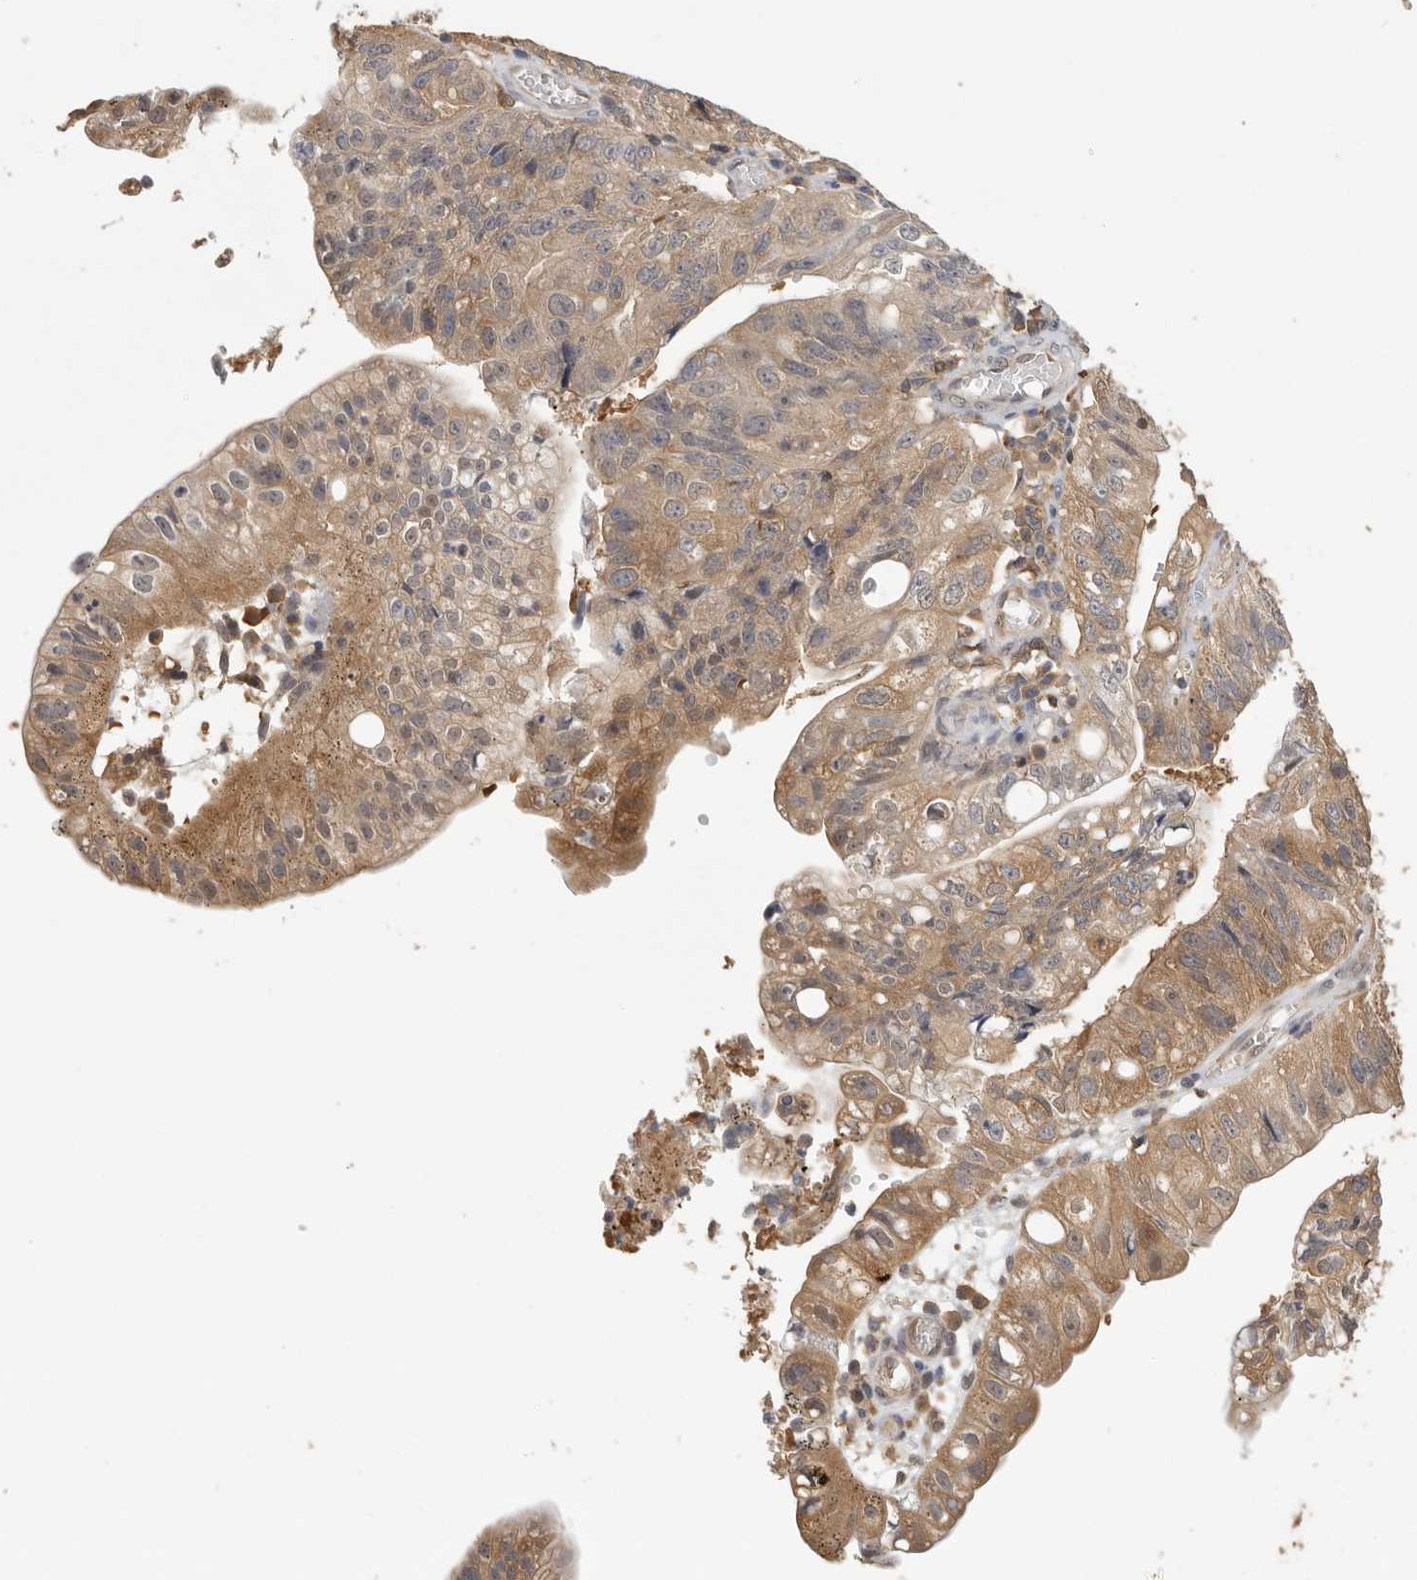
{"staining": {"intensity": "moderate", "quantity": ">75%", "location": "cytoplasmic/membranous"}, "tissue": "stomach cancer", "cell_type": "Tumor cells", "image_type": "cancer", "snomed": [{"axis": "morphology", "description": "Adenocarcinoma, NOS"}, {"axis": "topography", "description": "Stomach"}], "caption": "A histopathology image of human stomach cancer (adenocarcinoma) stained for a protein reveals moderate cytoplasmic/membranous brown staining in tumor cells.", "gene": "CCT8", "patient": {"sex": "male", "age": 59}}